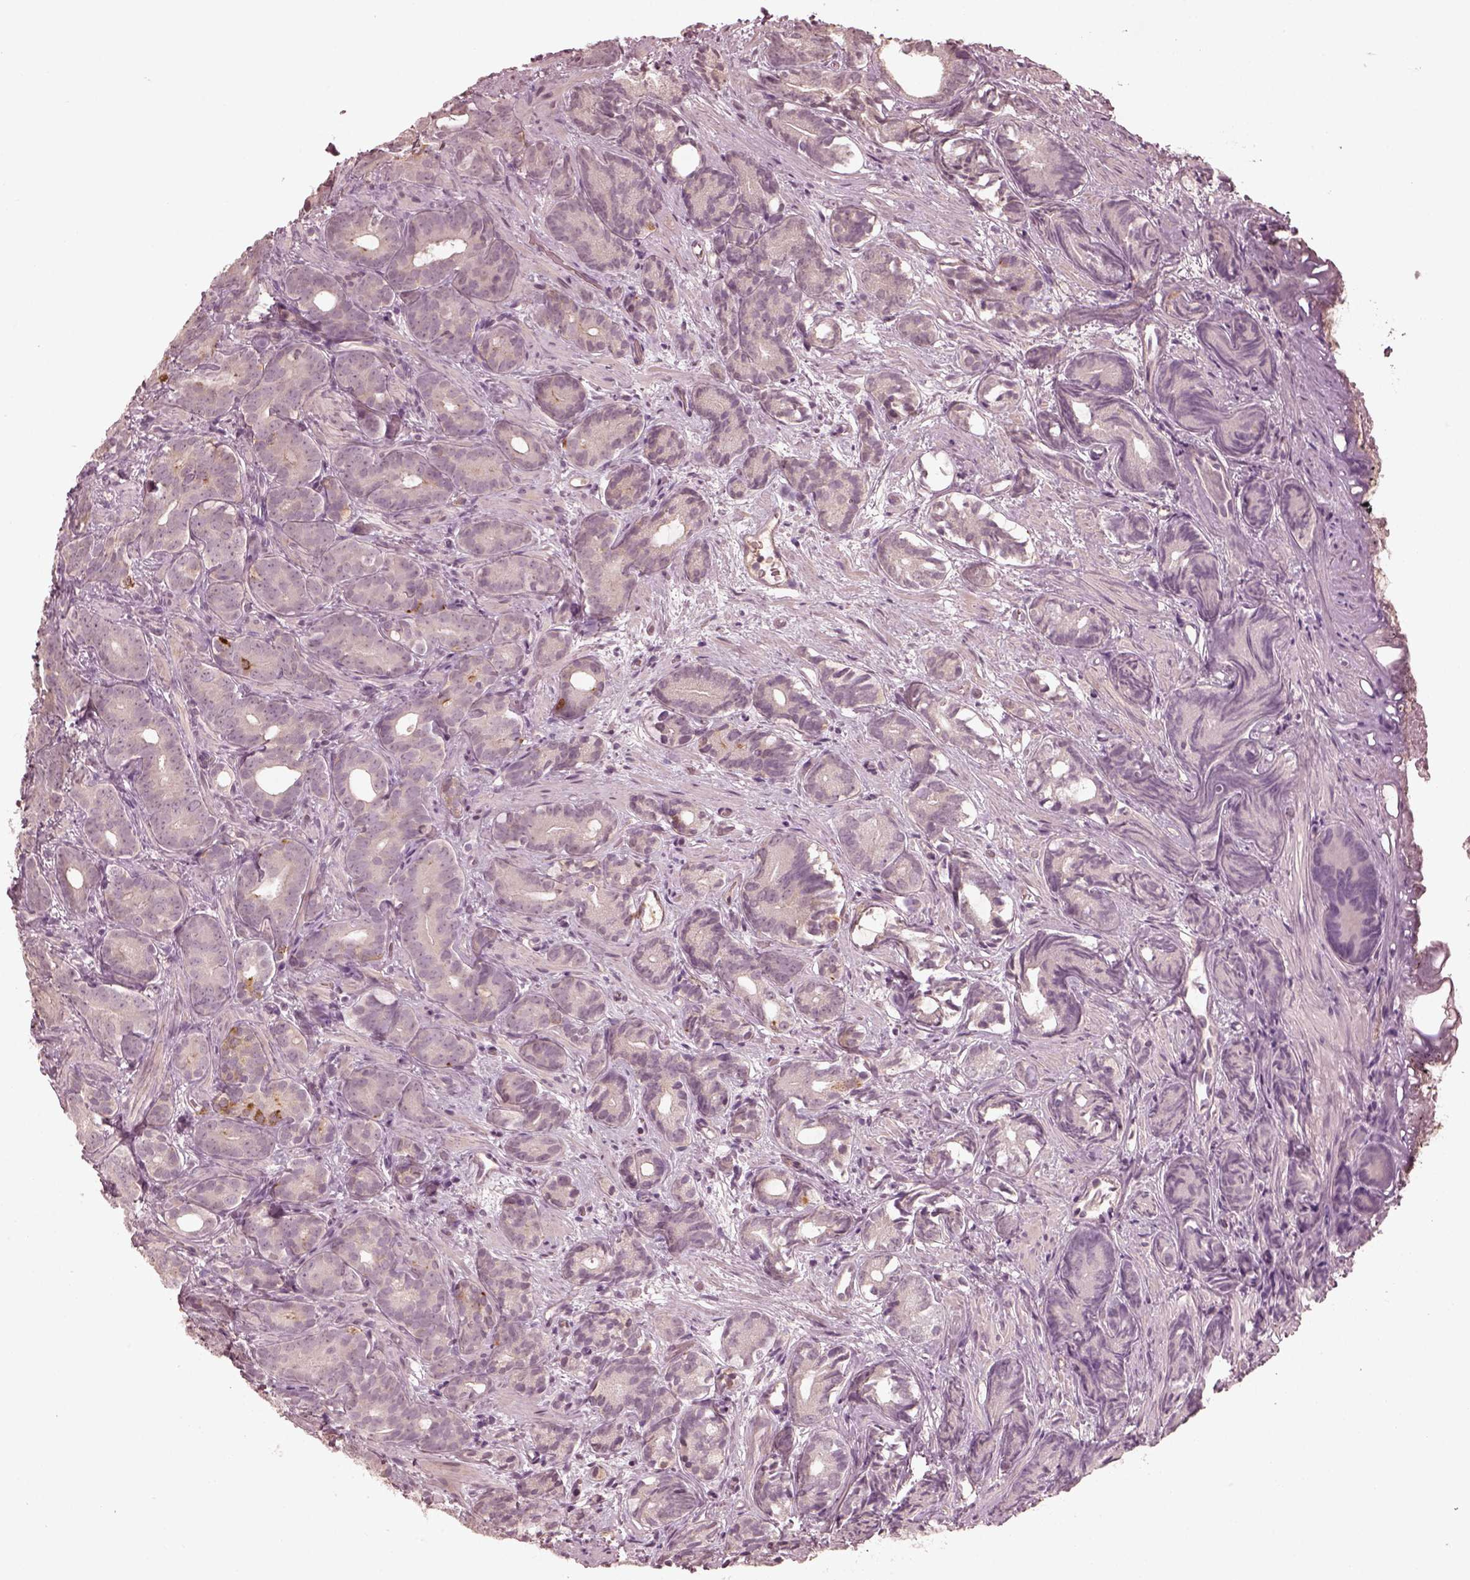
{"staining": {"intensity": "negative", "quantity": "none", "location": "none"}, "tissue": "prostate cancer", "cell_type": "Tumor cells", "image_type": "cancer", "snomed": [{"axis": "morphology", "description": "Adenocarcinoma, High grade"}, {"axis": "topography", "description": "Prostate"}], "caption": "Immunohistochemistry image of human adenocarcinoma (high-grade) (prostate) stained for a protein (brown), which exhibits no expression in tumor cells.", "gene": "VWA5B1", "patient": {"sex": "male", "age": 84}}